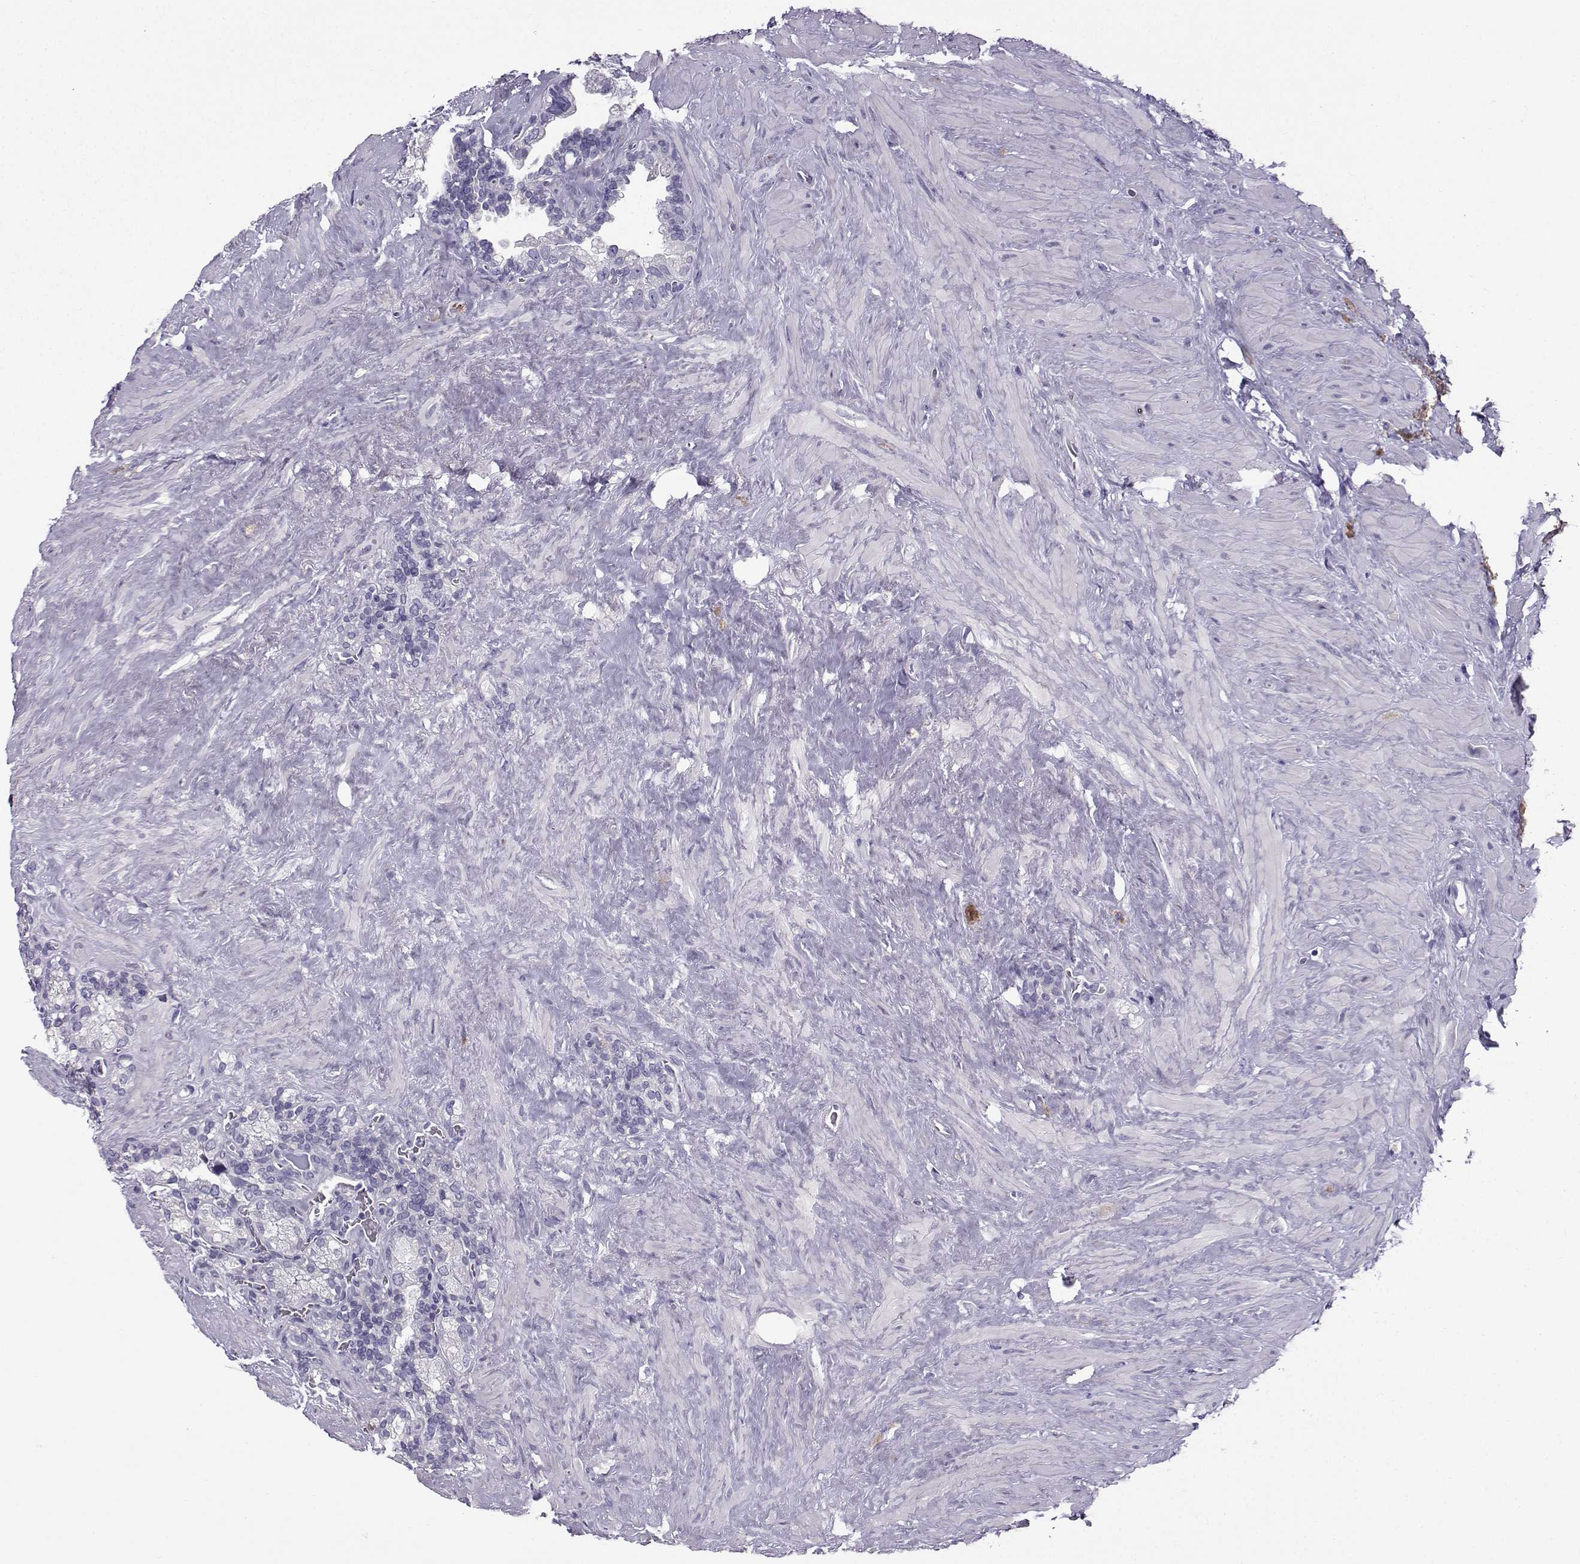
{"staining": {"intensity": "negative", "quantity": "none", "location": "none"}, "tissue": "seminal vesicle", "cell_type": "Glandular cells", "image_type": "normal", "snomed": [{"axis": "morphology", "description": "Normal tissue, NOS"}, {"axis": "topography", "description": "Seminal veicle"}], "caption": "There is no significant positivity in glandular cells of seminal vesicle. (DAB immunohistochemistry with hematoxylin counter stain).", "gene": "ZBTB8B", "patient": {"sex": "male", "age": 71}}